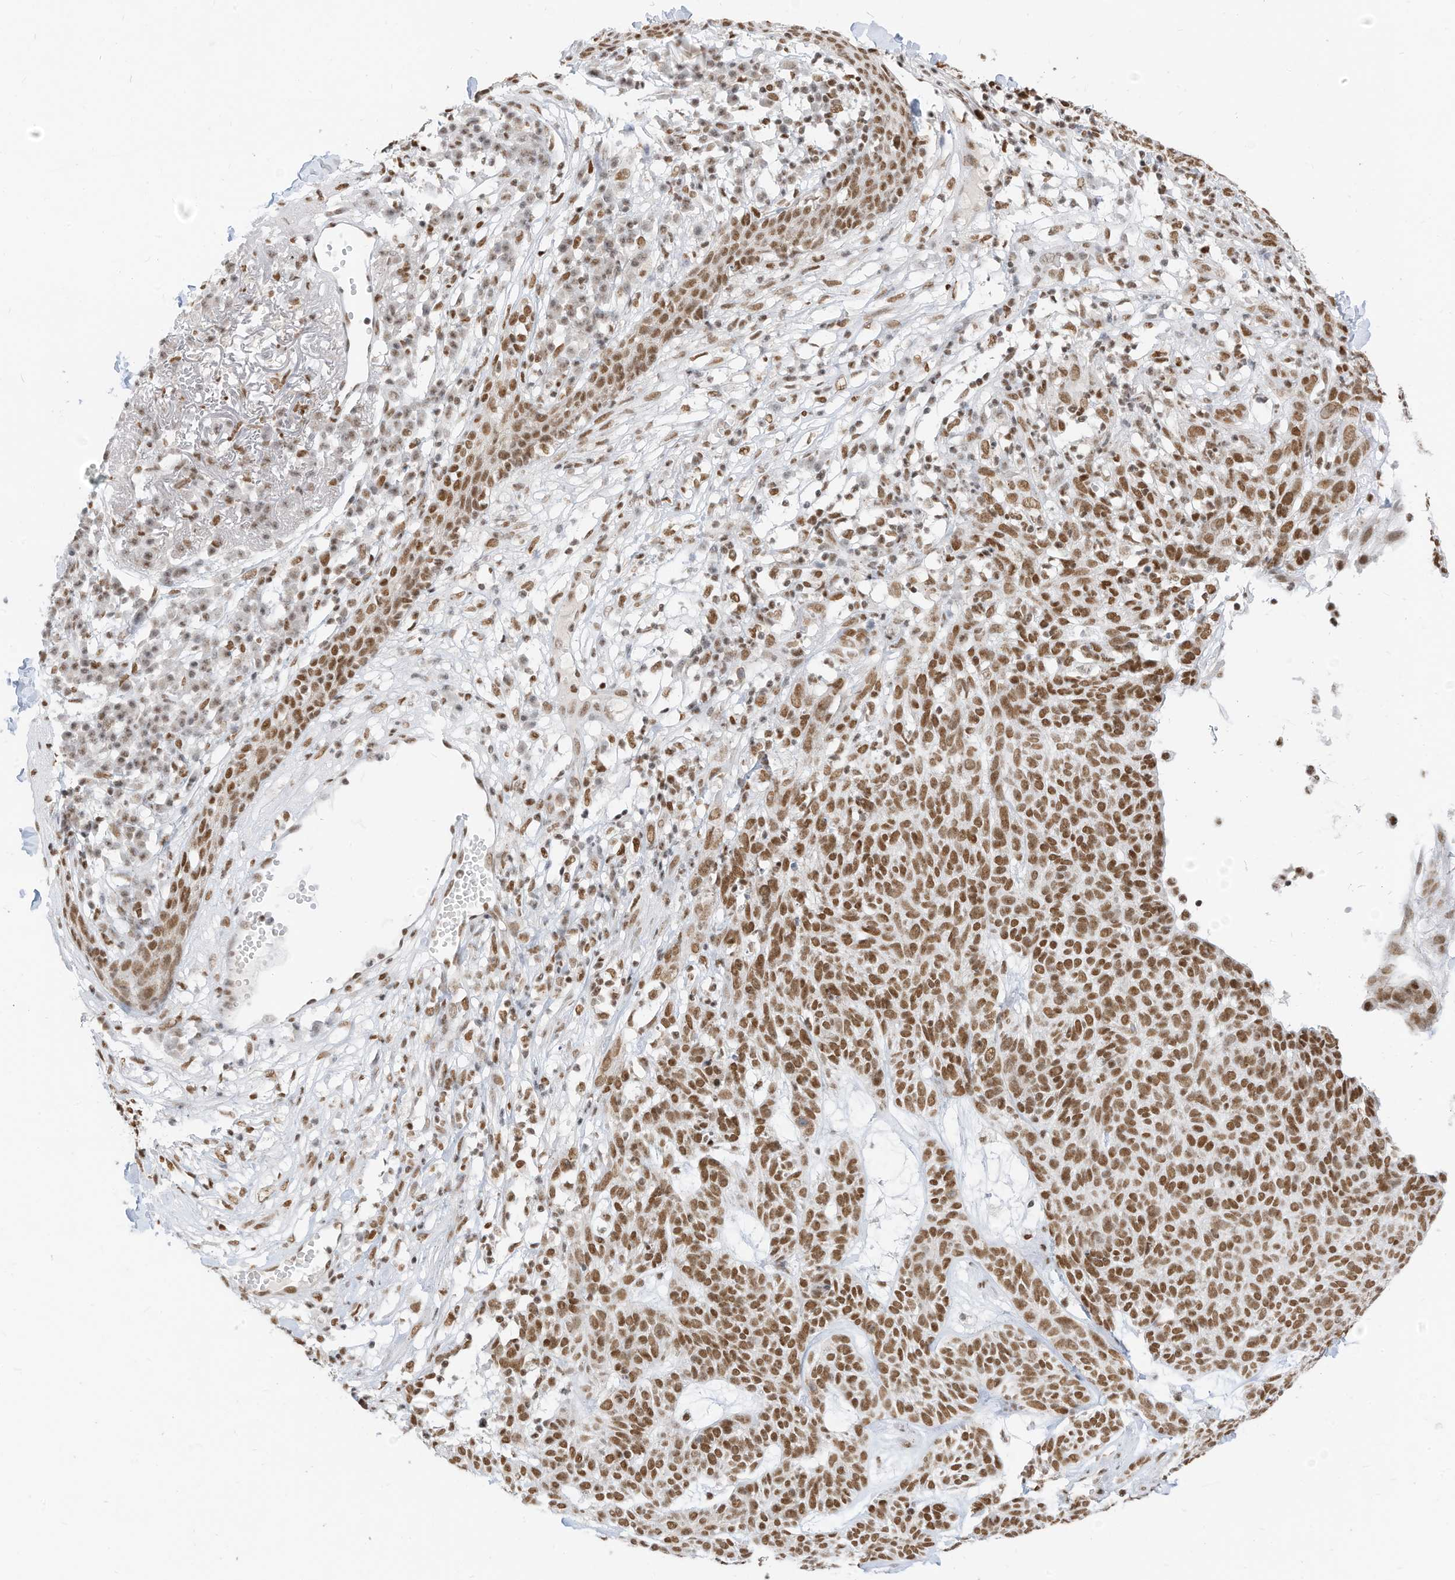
{"staining": {"intensity": "moderate", "quantity": ">75%", "location": "nuclear"}, "tissue": "skin cancer", "cell_type": "Tumor cells", "image_type": "cancer", "snomed": [{"axis": "morphology", "description": "Squamous cell carcinoma, NOS"}, {"axis": "topography", "description": "Skin"}], "caption": "Squamous cell carcinoma (skin) stained with DAB (3,3'-diaminobenzidine) IHC displays medium levels of moderate nuclear staining in about >75% of tumor cells.", "gene": "SMARCA2", "patient": {"sex": "female", "age": 90}}